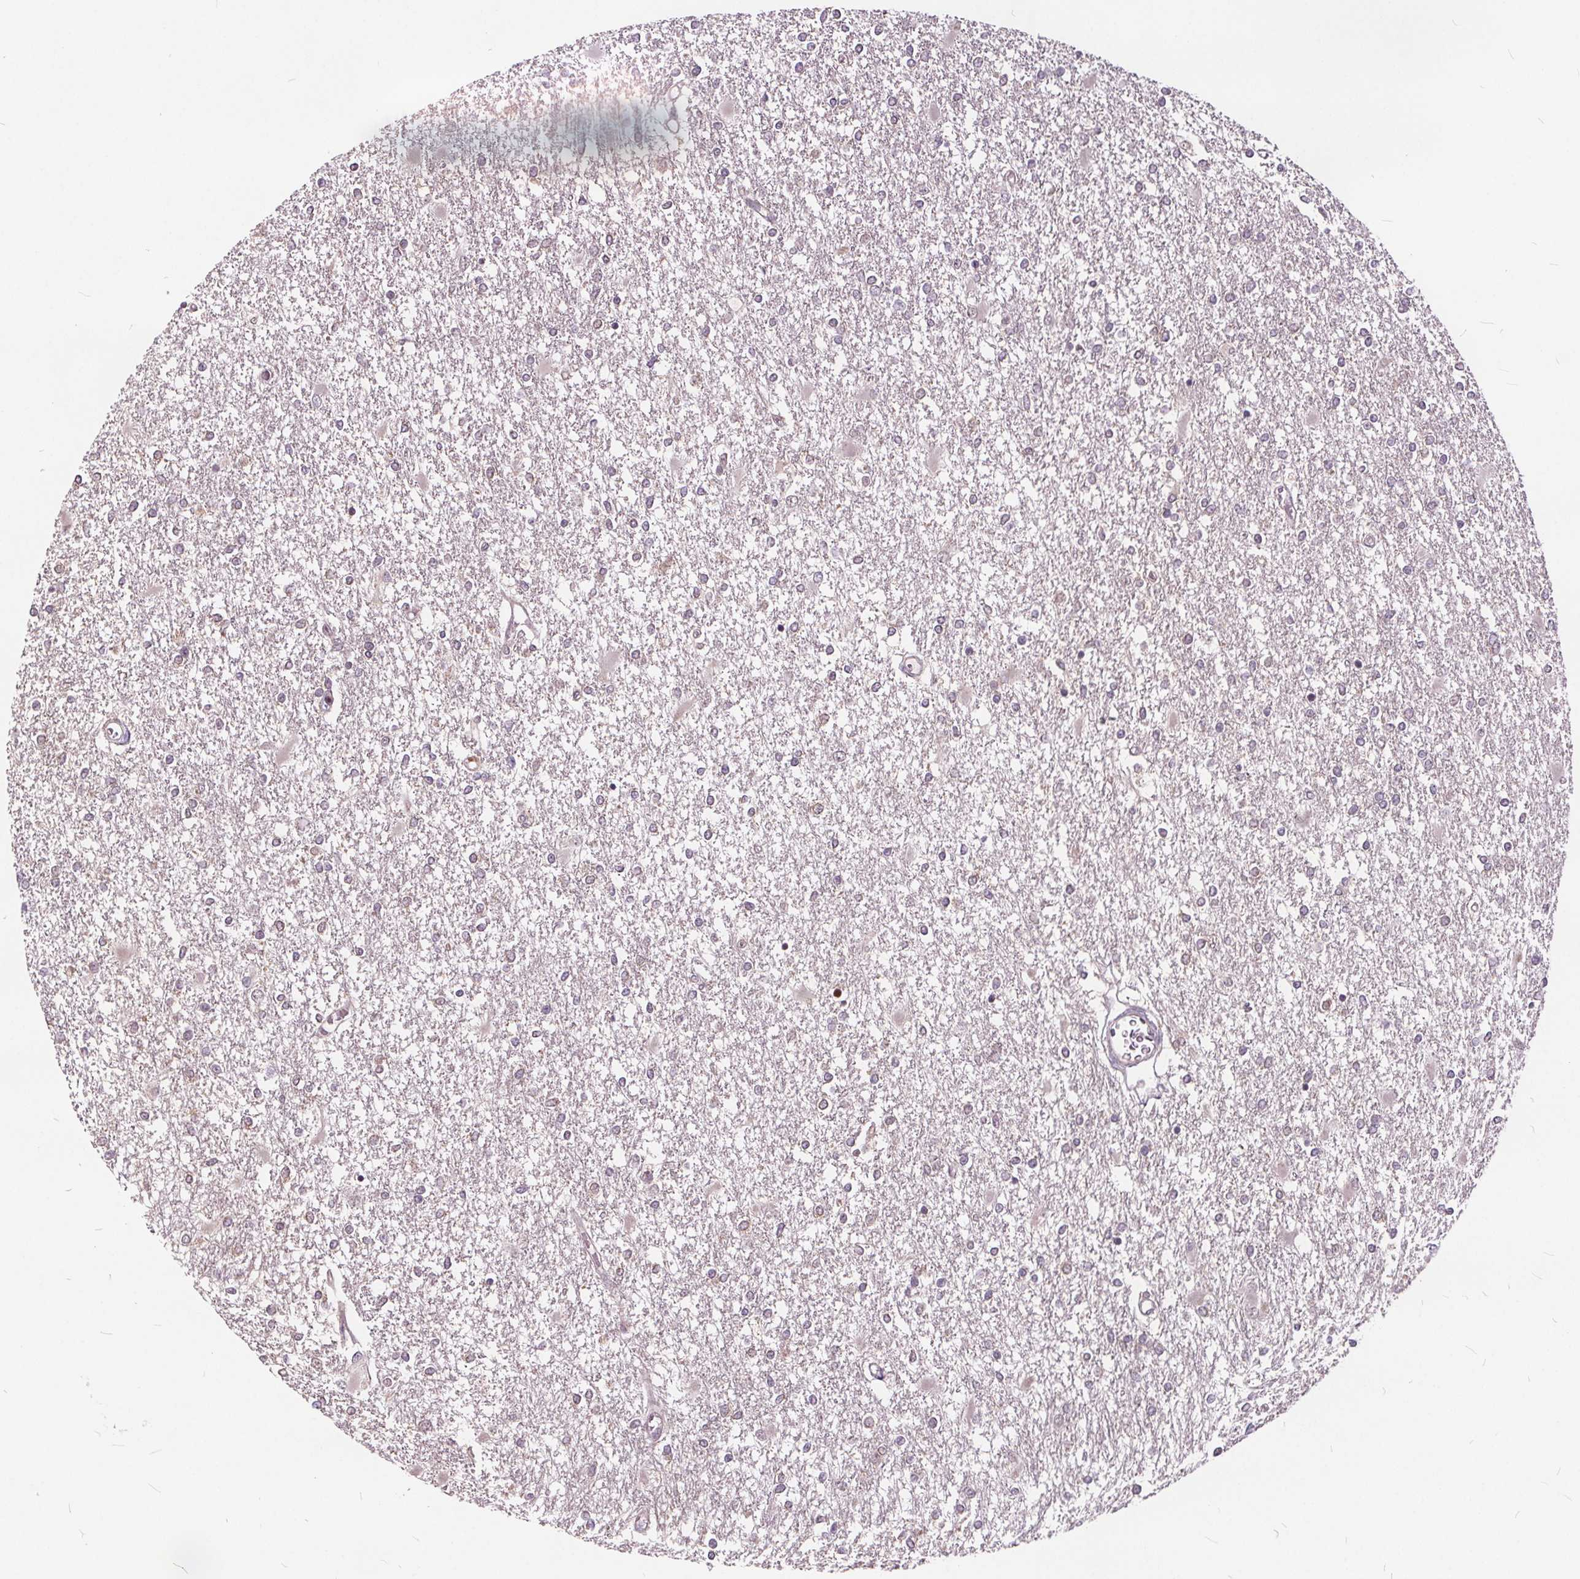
{"staining": {"intensity": "negative", "quantity": "none", "location": "none"}, "tissue": "glioma", "cell_type": "Tumor cells", "image_type": "cancer", "snomed": [{"axis": "morphology", "description": "Glioma, malignant, High grade"}, {"axis": "topography", "description": "Cerebral cortex"}], "caption": "The photomicrograph shows no staining of tumor cells in glioma.", "gene": "HIF1AN", "patient": {"sex": "male", "age": 79}}